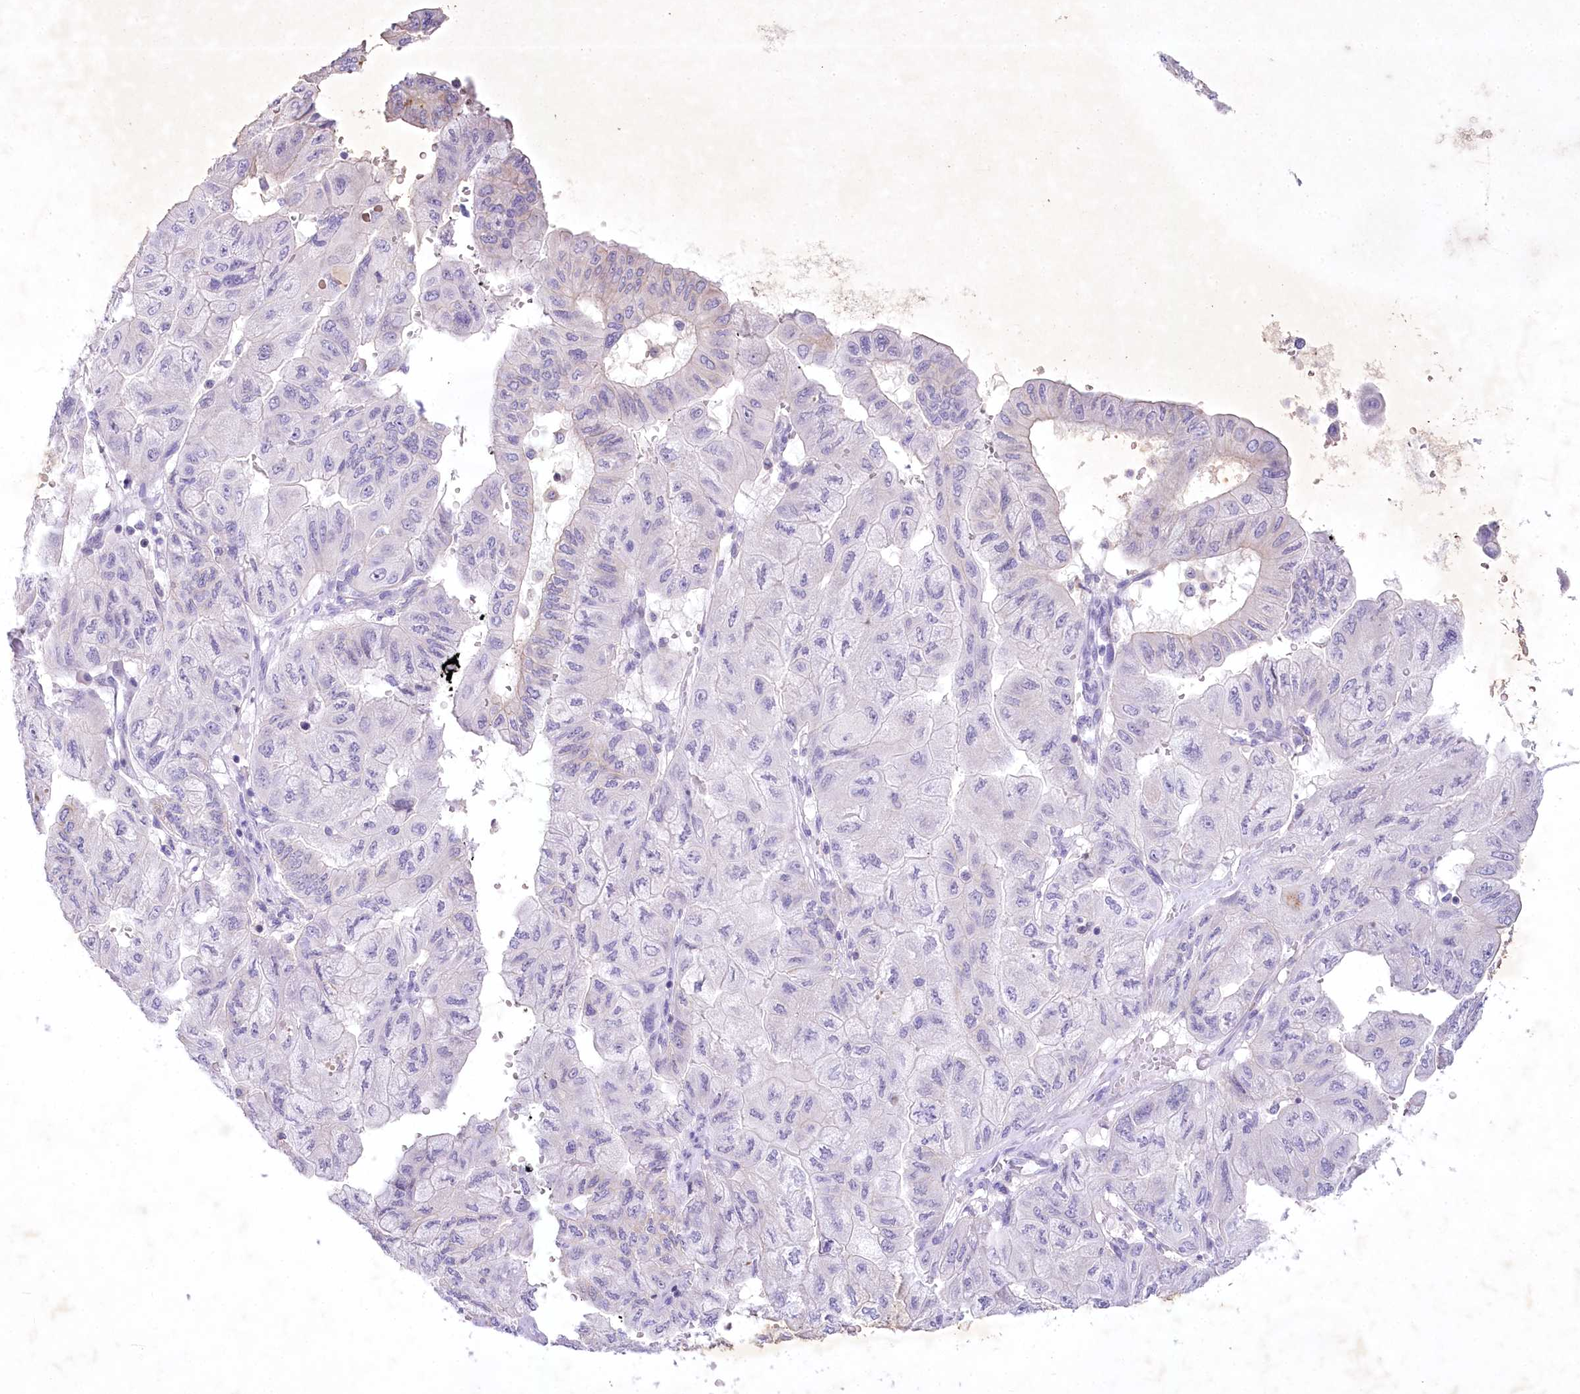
{"staining": {"intensity": "negative", "quantity": "none", "location": "none"}, "tissue": "pancreatic cancer", "cell_type": "Tumor cells", "image_type": "cancer", "snomed": [{"axis": "morphology", "description": "Adenocarcinoma, NOS"}, {"axis": "topography", "description": "Pancreas"}], "caption": "DAB immunohistochemical staining of human pancreatic cancer demonstrates no significant positivity in tumor cells.", "gene": "MYOZ1", "patient": {"sex": "male", "age": 51}}